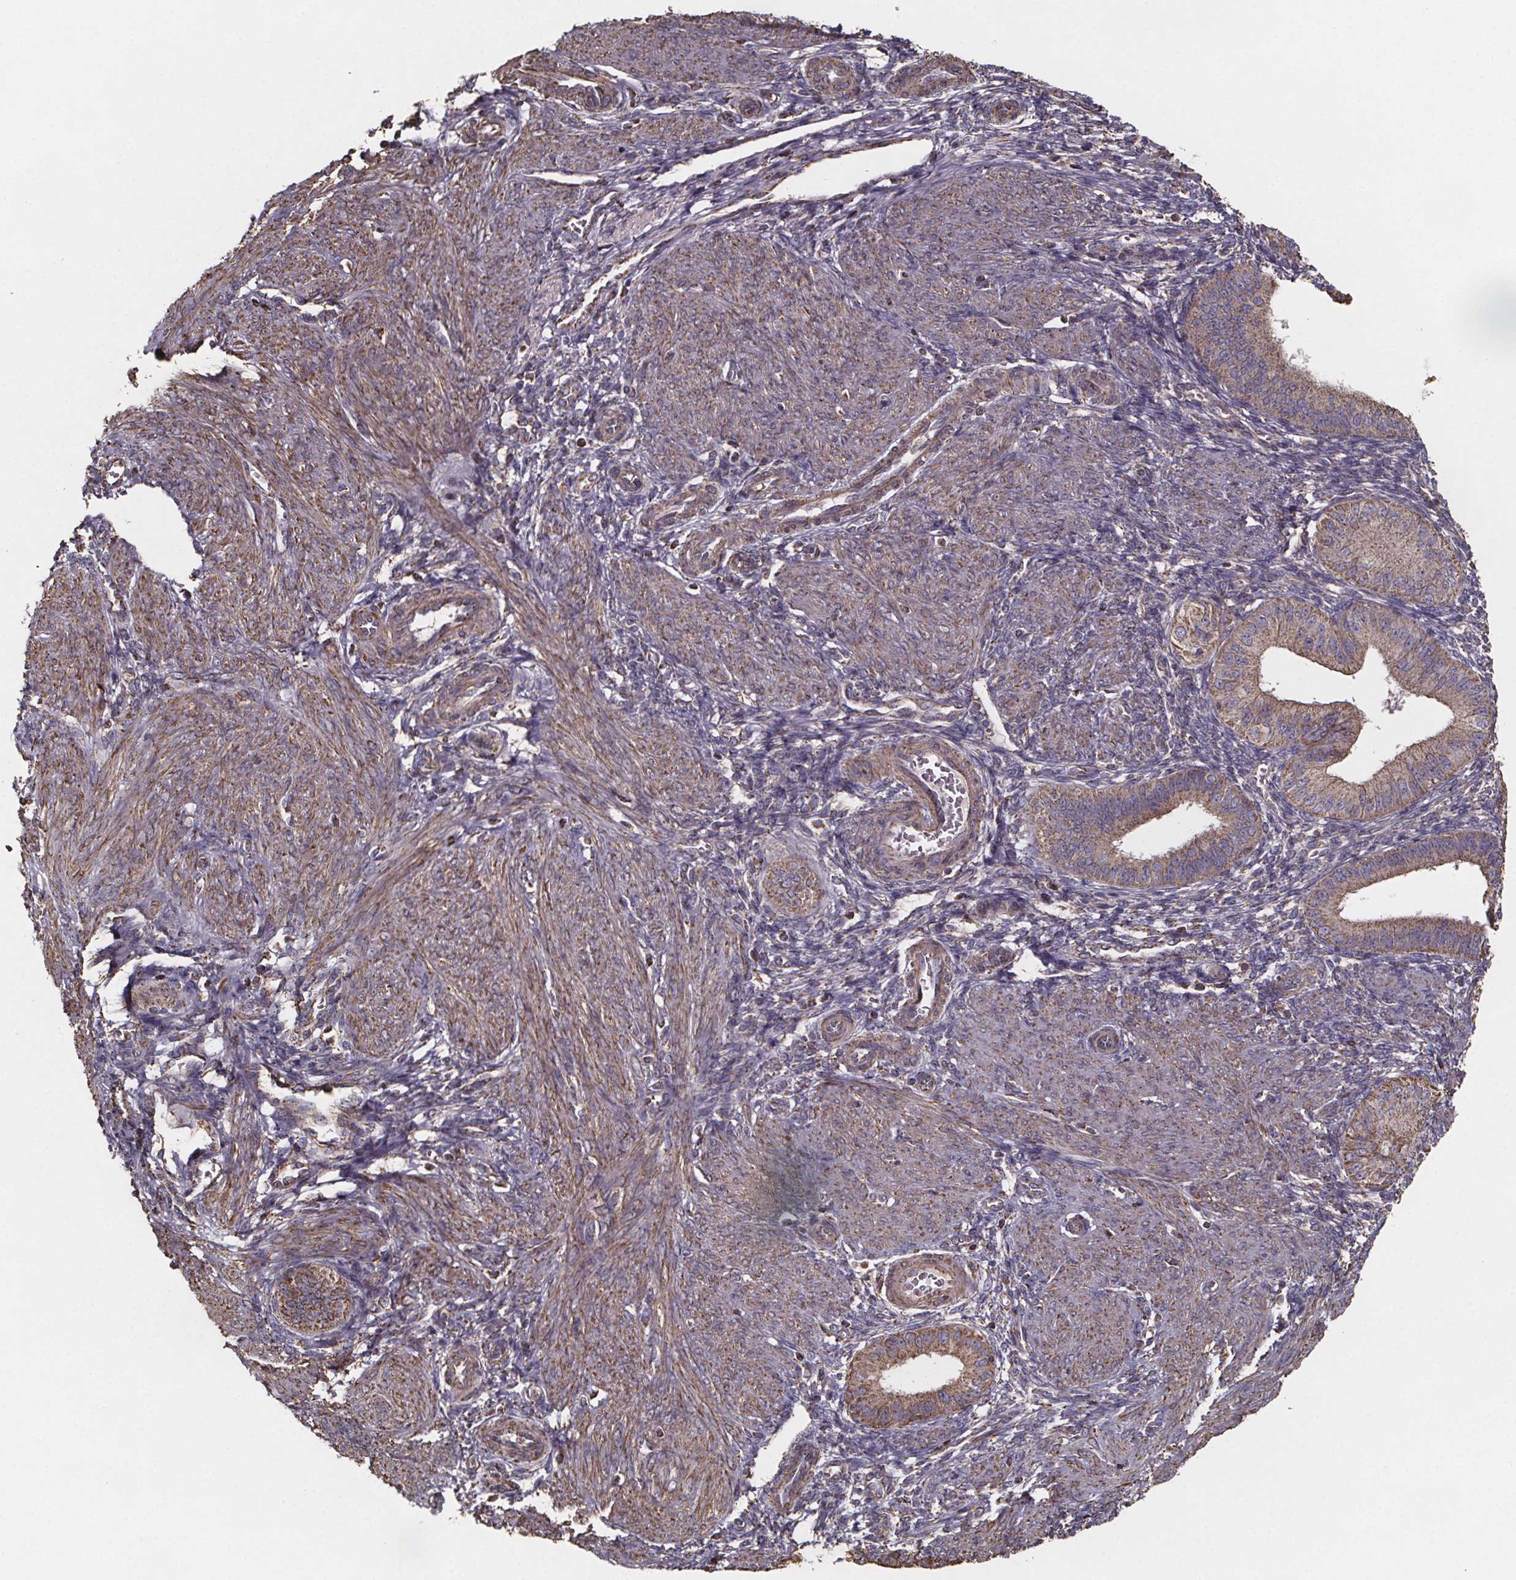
{"staining": {"intensity": "weak", "quantity": "25%-75%", "location": "cytoplasmic/membranous"}, "tissue": "endometrium", "cell_type": "Cells in endometrial stroma", "image_type": "normal", "snomed": [{"axis": "morphology", "description": "Normal tissue, NOS"}, {"axis": "topography", "description": "Endometrium"}], "caption": "Immunohistochemical staining of unremarkable human endometrium reveals low levels of weak cytoplasmic/membranous positivity in about 25%-75% of cells in endometrial stroma. Ihc stains the protein in brown and the nuclei are stained blue.", "gene": "SLC35D2", "patient": {"sex": "female", "age": 39}}